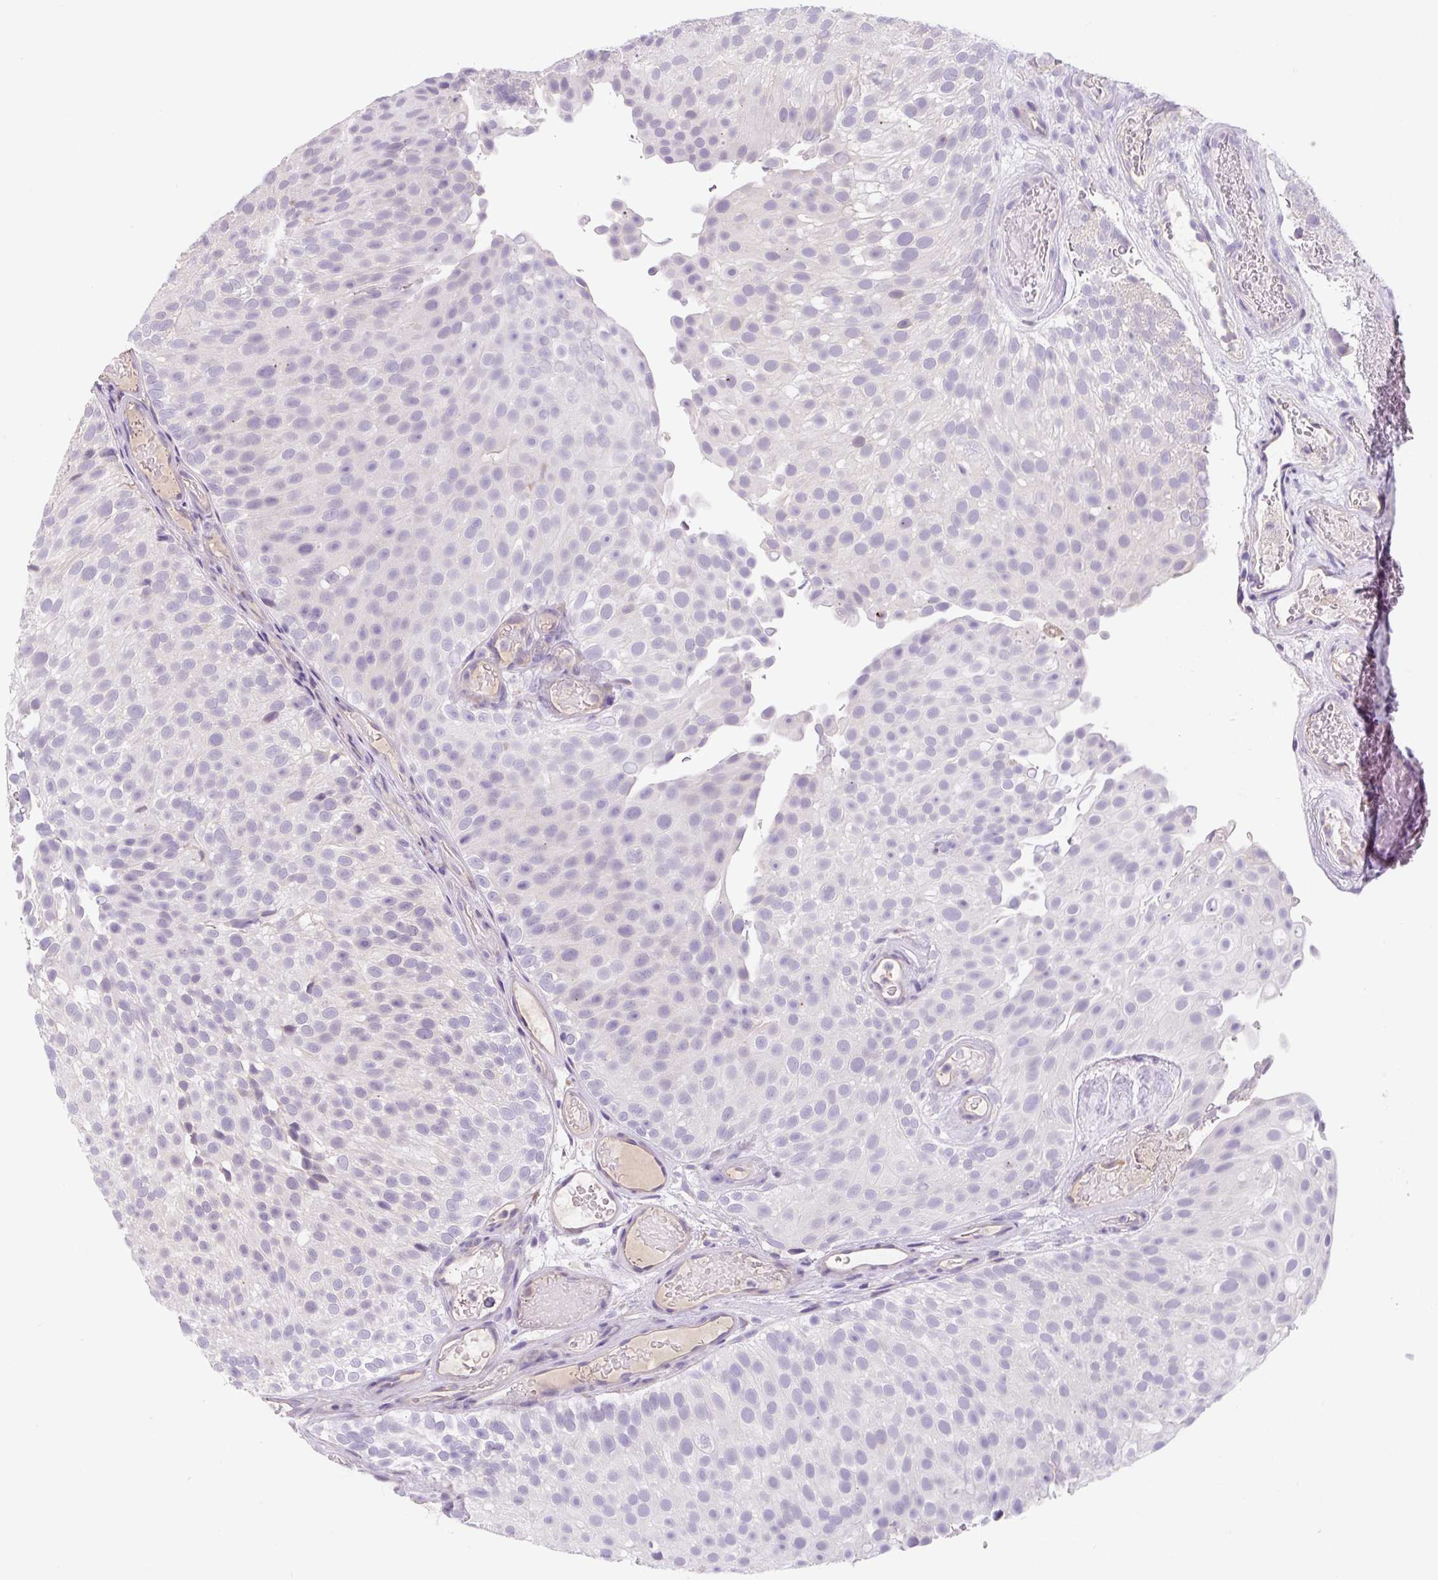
{"staining": {"intensity": "negative", "quantity": "none", "location": "none"}, "tissue": "urothelial cancer", "cell_type": "Tumor cells", "image_type": "cancer", "snomed": [{"axis": "morphology", "description": "Urothelial carcinoma, Low grade"}, {"axis": "topography", "description": "Urinary bladder"}], "caption": "A micrograph of urothelial carcinoma (low-grade) stained for a protein exhibits no brown staining in tumor cells. (DAB (3,3'-diaminobenzidine) IHC visualized using brightfield microscopy, high magnification).", "gene": "FZD5", "patient": {"sex": "male", "age": 78}}